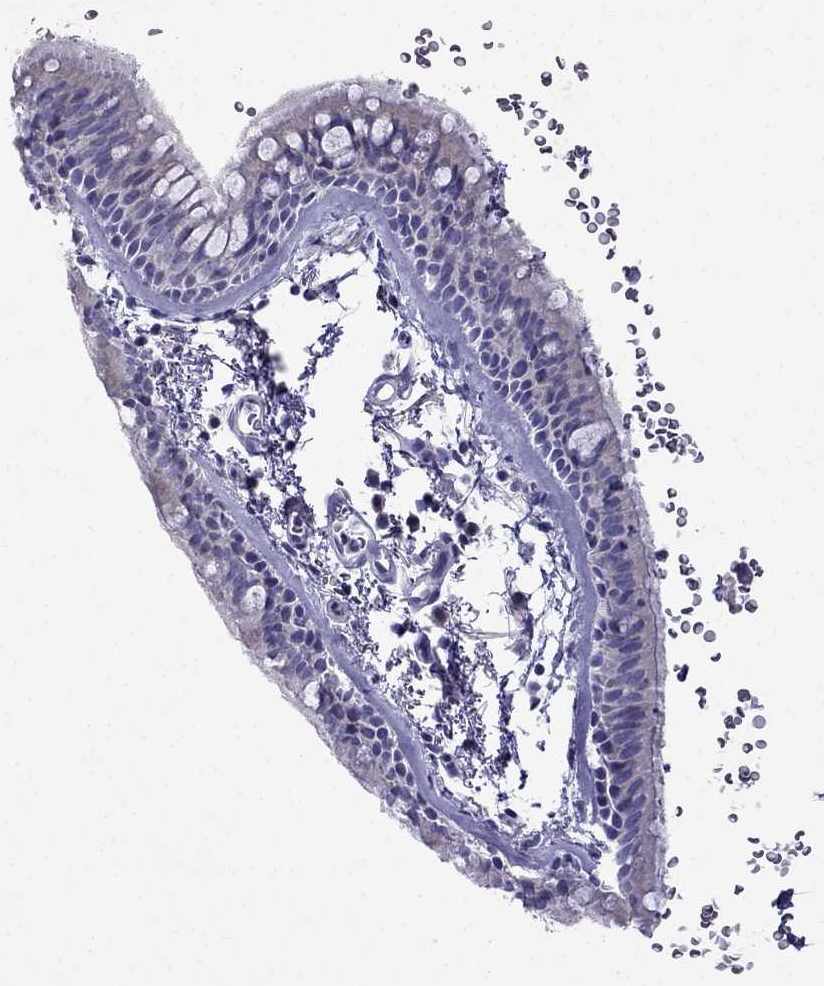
{"staining": {"intensity": "negative", "quantity": "none", "location": "none"}, "tissue": "bronchus", "cell_type": "Respiratory epithelial cells", "image_type": "normal", "snomed": [{"axis": "morphology", "description": "Normal tissue, NOS"}, {"axis": "topography", "description": "Lymph node"}, {"axis": "topography", "description": "Bronchus"}], "caption": "DAB immunohistochemical staining of benign human bronchus shows no significant expression in respiratory epithelial cells. Brightfield microscopy of immunohistochemistry stained with DAB (3,3'-diaminobenzidine) (brown) and hematoxylin (blue), captured at high magnification.", "gene": "PATE1", "patient": {"sex": "female", "age": 70}}